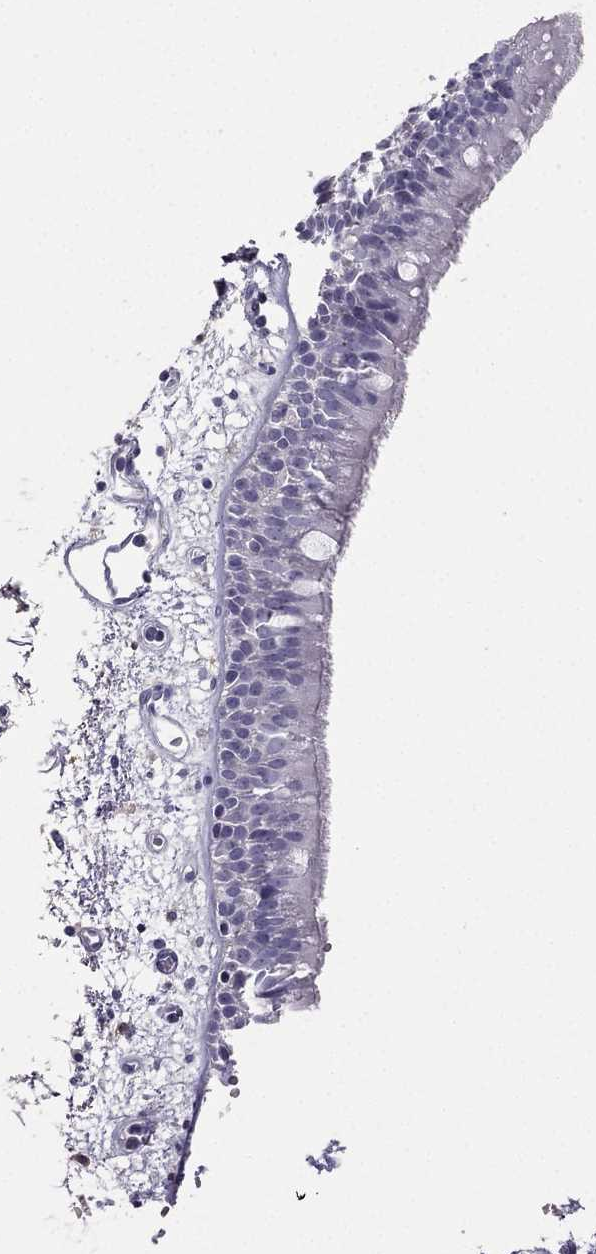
{"staining": {"intensity": "negative", "quantity": "none", "location": "none"}, "tissue": "bronchus", "cell_type": "Respiratory epithelial cells", "image_type": "normal", "snomed": [{"axis": "morphology", "description": "Normal tissue, NOS"}, {"axis": "morphology", "description": "Squamous cell carcinoma, NOS"}, {"axis": "topography", "description": "Cartilage tissue"}, {"axis": "topography", "description": "Bronchus"}, {"axis": "topography", "description": "Lung"}], "caption": "The micrograph shows no significant positivity in respiratory epithelial cells of bronchus.", "gene": "LMTK3", "patient": {"sex": "male", "age": 66}}